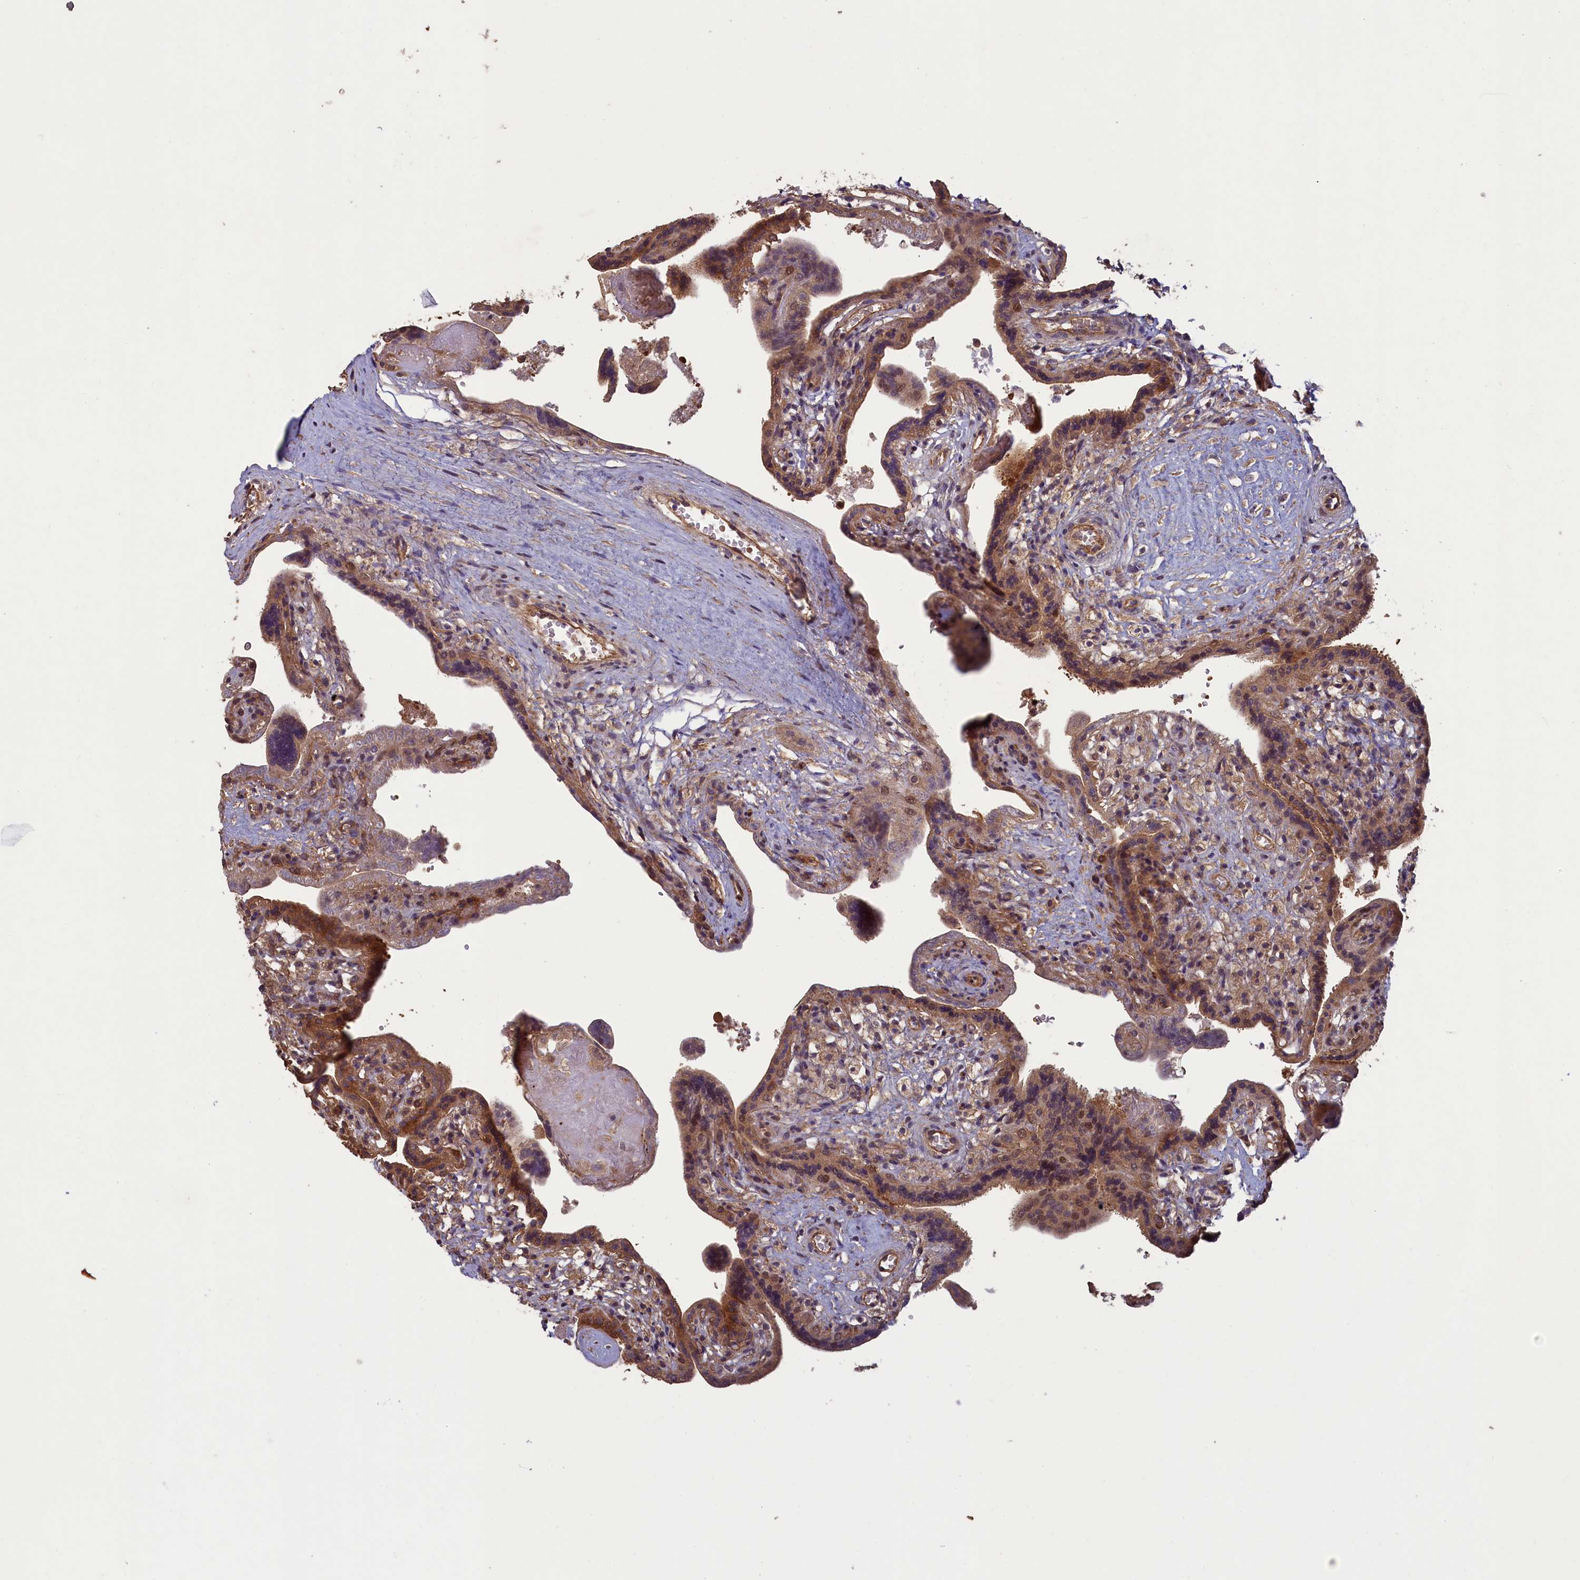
{"staining": {"intensity": "moderate", "quantity": ">75%", "location": "cytoplasmic/membranous"}, "tissue": "placenta", "cell_type": "Trophoblastic cells", "image_type": "normal", "snomed": [{"axis": "morphology", "description": "Normal tissue, NOS"}, {"axis": "topography", "description": "Placenta"}], "caption": "About >75% of trophoblastic cells in normal placenta display moderate cytoplasmic/membranous protein staining as visualized by brown immunohistochemical staining.", "gene": "CIAO2B", "patient": {"sex": "female", "age": 37}}